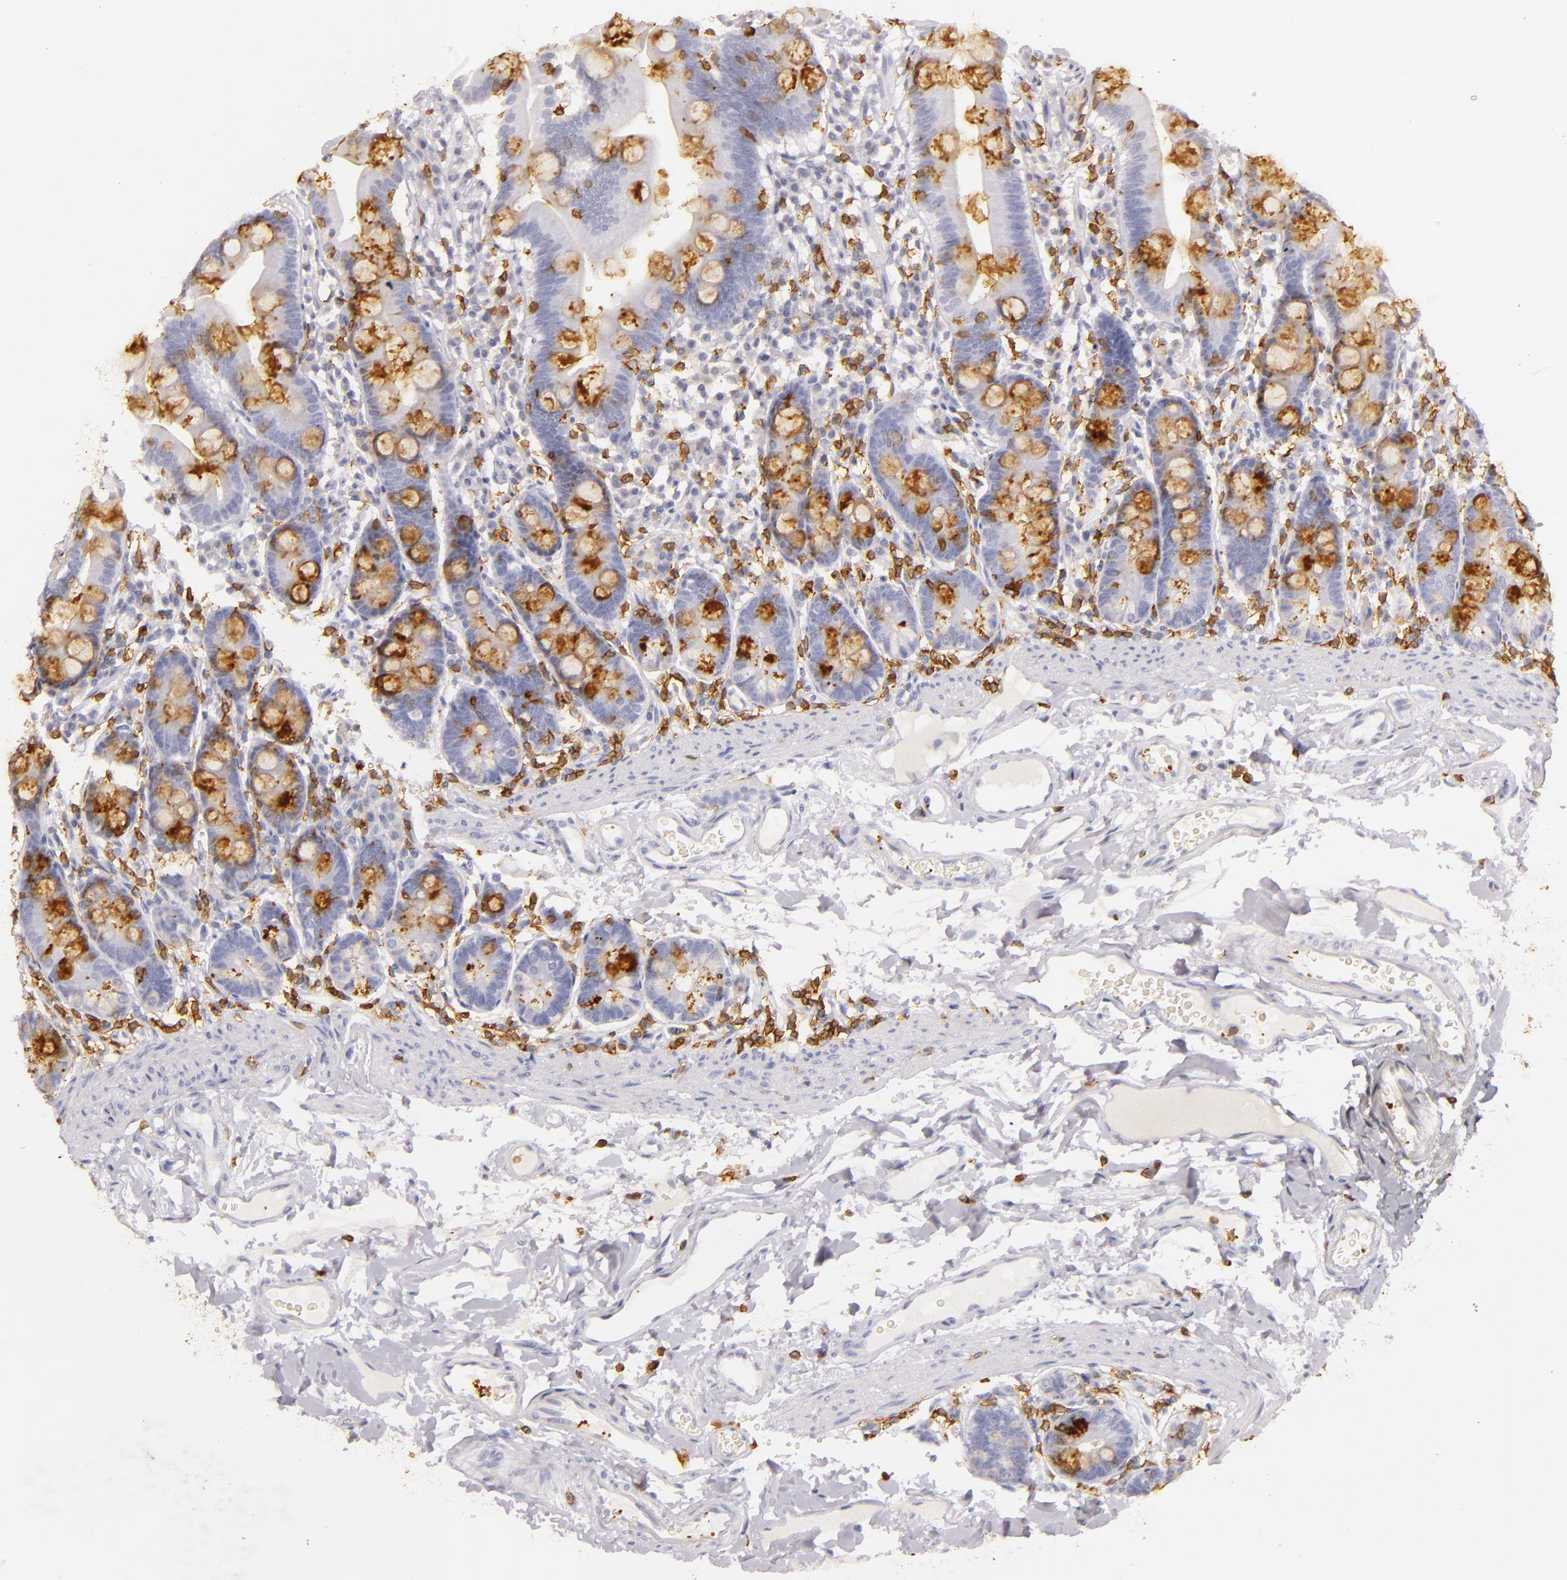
{"staining": {"intensity": "negative", "quantity": "none", "location": "none"}, "tissue": "duodenum", "cell_type": "Glandular cells", "image_type": "normal", "snomed": [{"axis": "morphology", "description": "Normal tissue, NOS"}, {"axis": "topography", "description": "Duodenum"}], "caption": "Glandular cells are negative for brown protein staining in normal duodenum. Nuclei are stained in blue.", "gene": "LAT", "patient": {"sex": "male", "age": 50}}